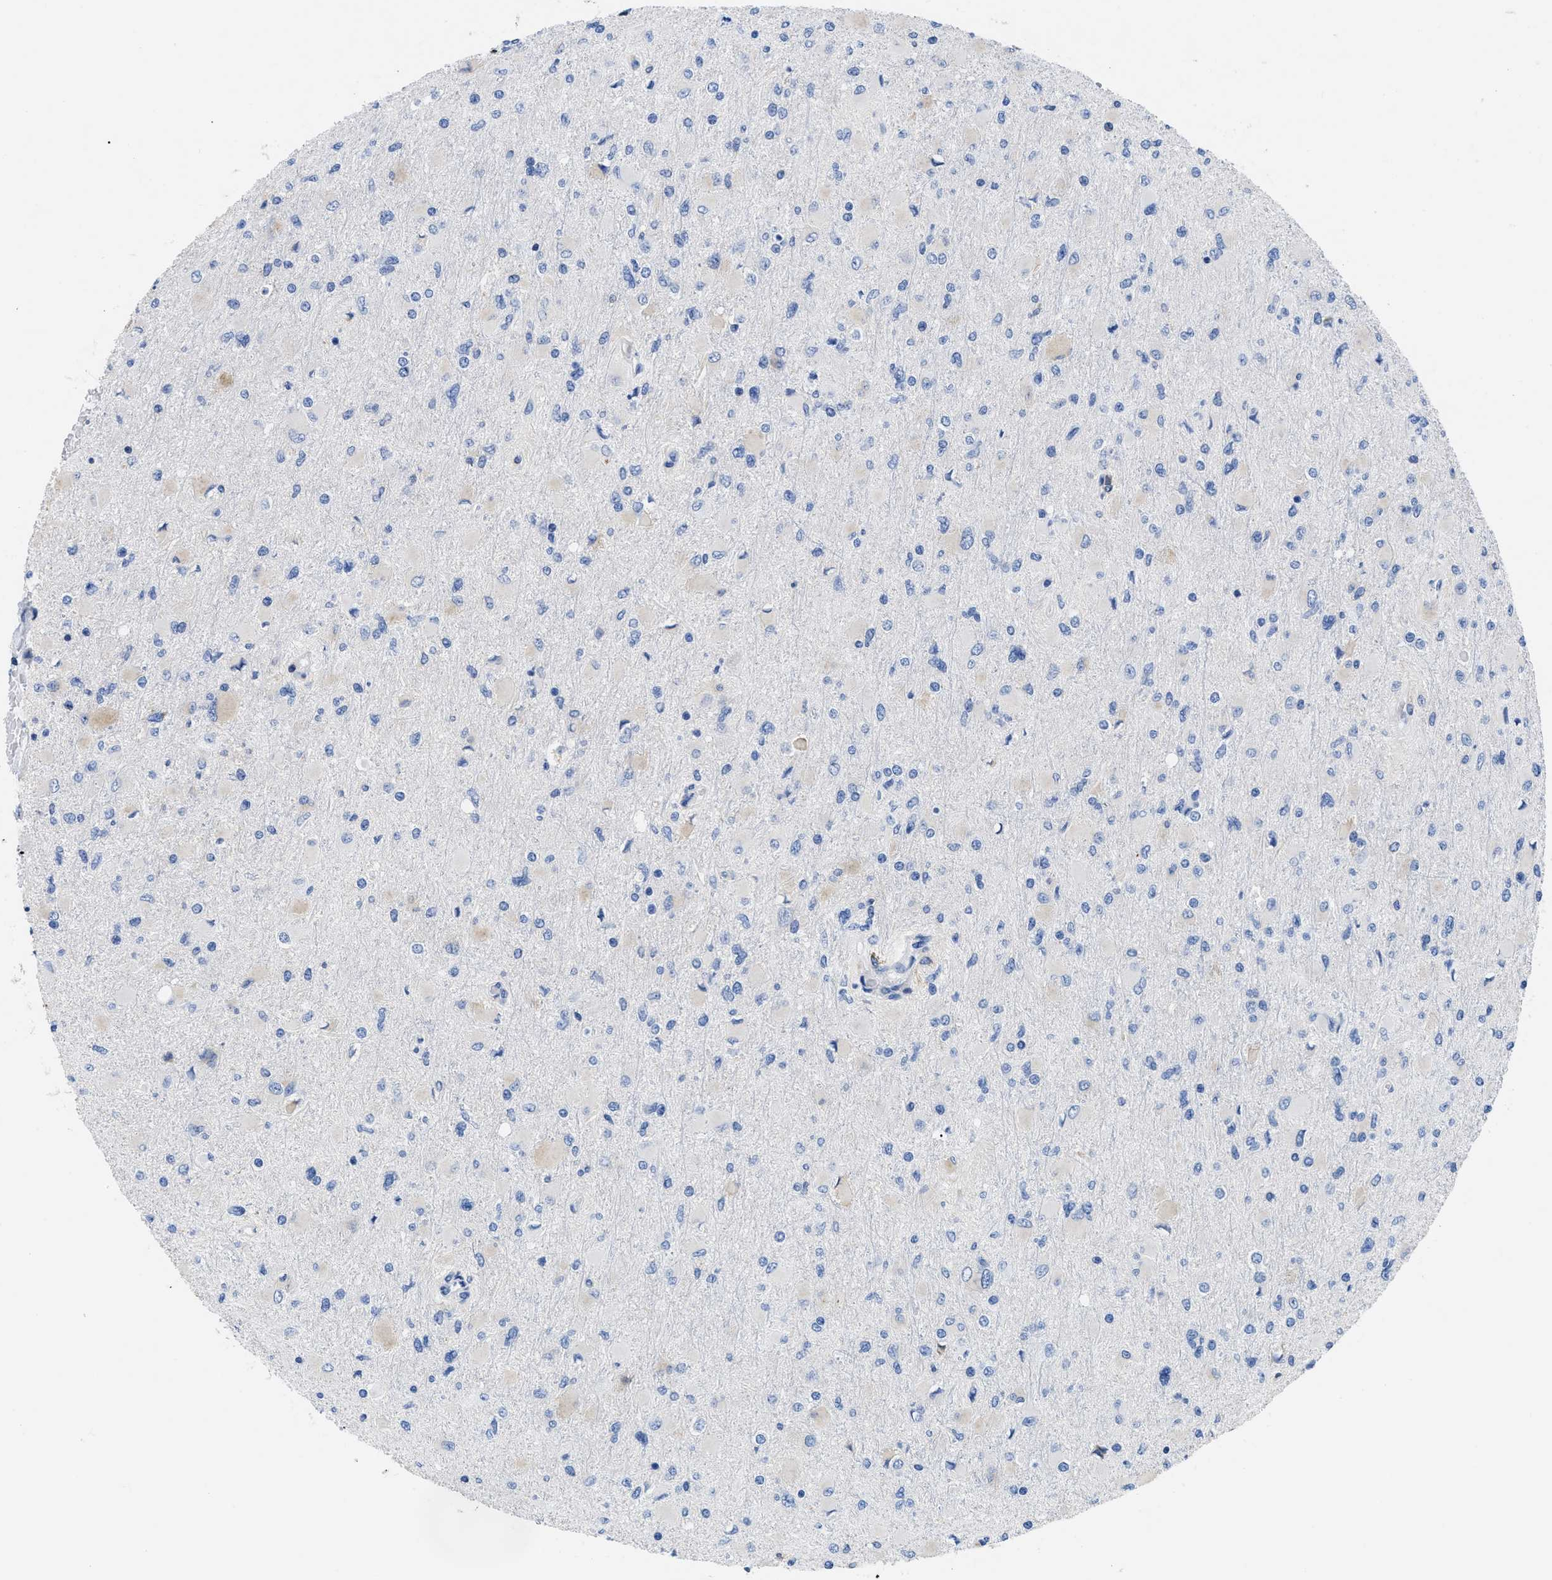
{"staining": {"intensity": "negative", "quantity": "none", "location": "none"}, "tissue": "glioma", "cell_type": "Tumor cells", "image_type": "cancer", "snomed": [{"axis": "morphology", "description": "Glioma, malignant, High grade"}, {"axis": "topography", "description": "Cerebral cortex"}], "caption": "This is a micrograph of immunohistochemistry (IHC) staining of glioma, which shows no positivity in tumor cells.", "gene": "HLA-DPA1", "patient": {"sex": "female", "age": 36}}